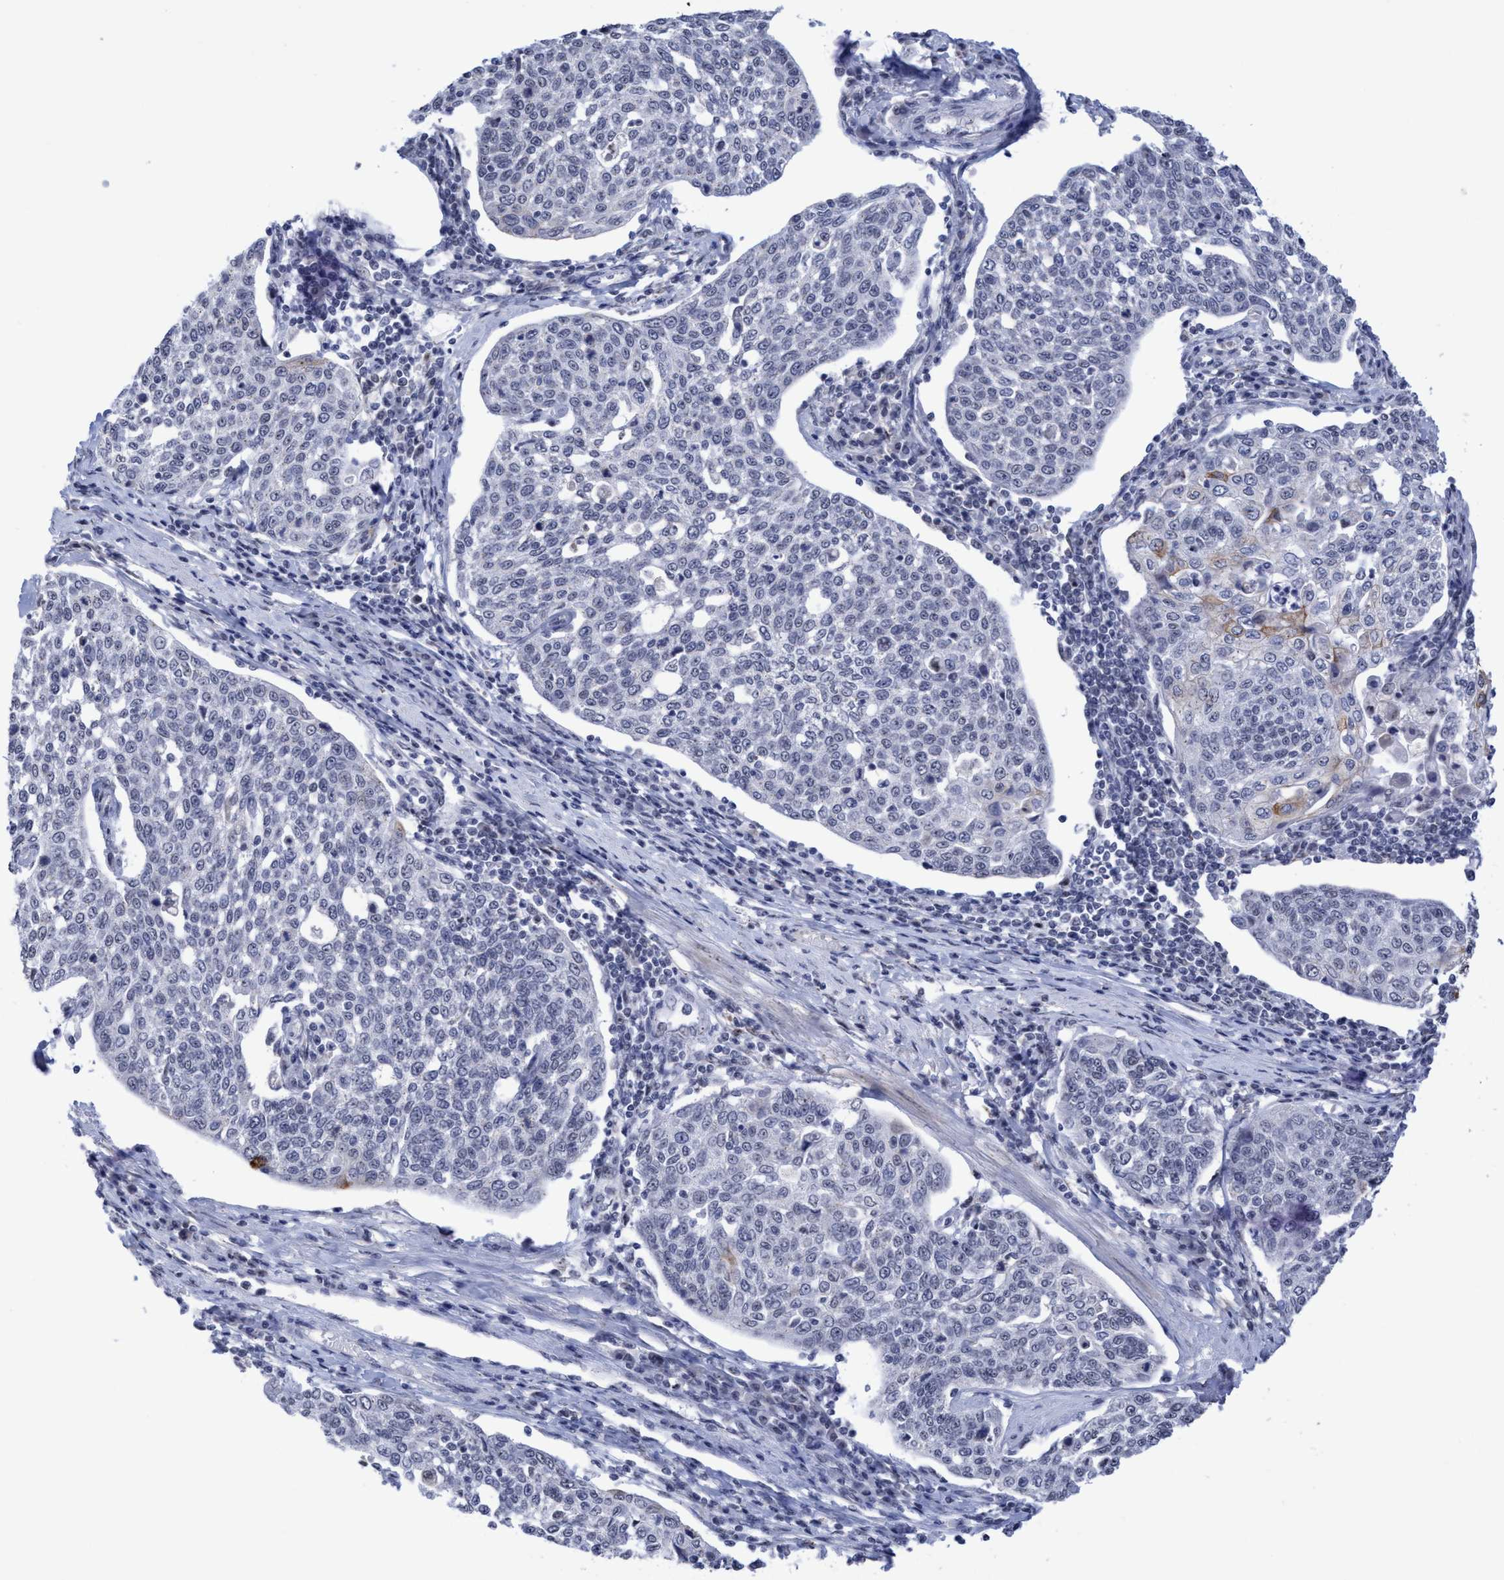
{"staining": {"intensity": "moderate", "quantity": "<25%", "location": "cytoplasmic/membranous"}, "tissue": "cervical cancer", "cell_type": "Tumor cells", "image_type": "cancer", "snomed": [{"axis": "morphology", "description": "Squamous cell carcinoma, NOS"}, {"axis": "topography", "description": "Cervix"}], "caption": "Immunohistochemical staining of human cervical cancer exhibits low levels of moderate cytoplasmic/membranous staining in approximately <25% of tumor cells.", "gene": "EFCAB10", "patient": {"sex": "female", "age": 34}}